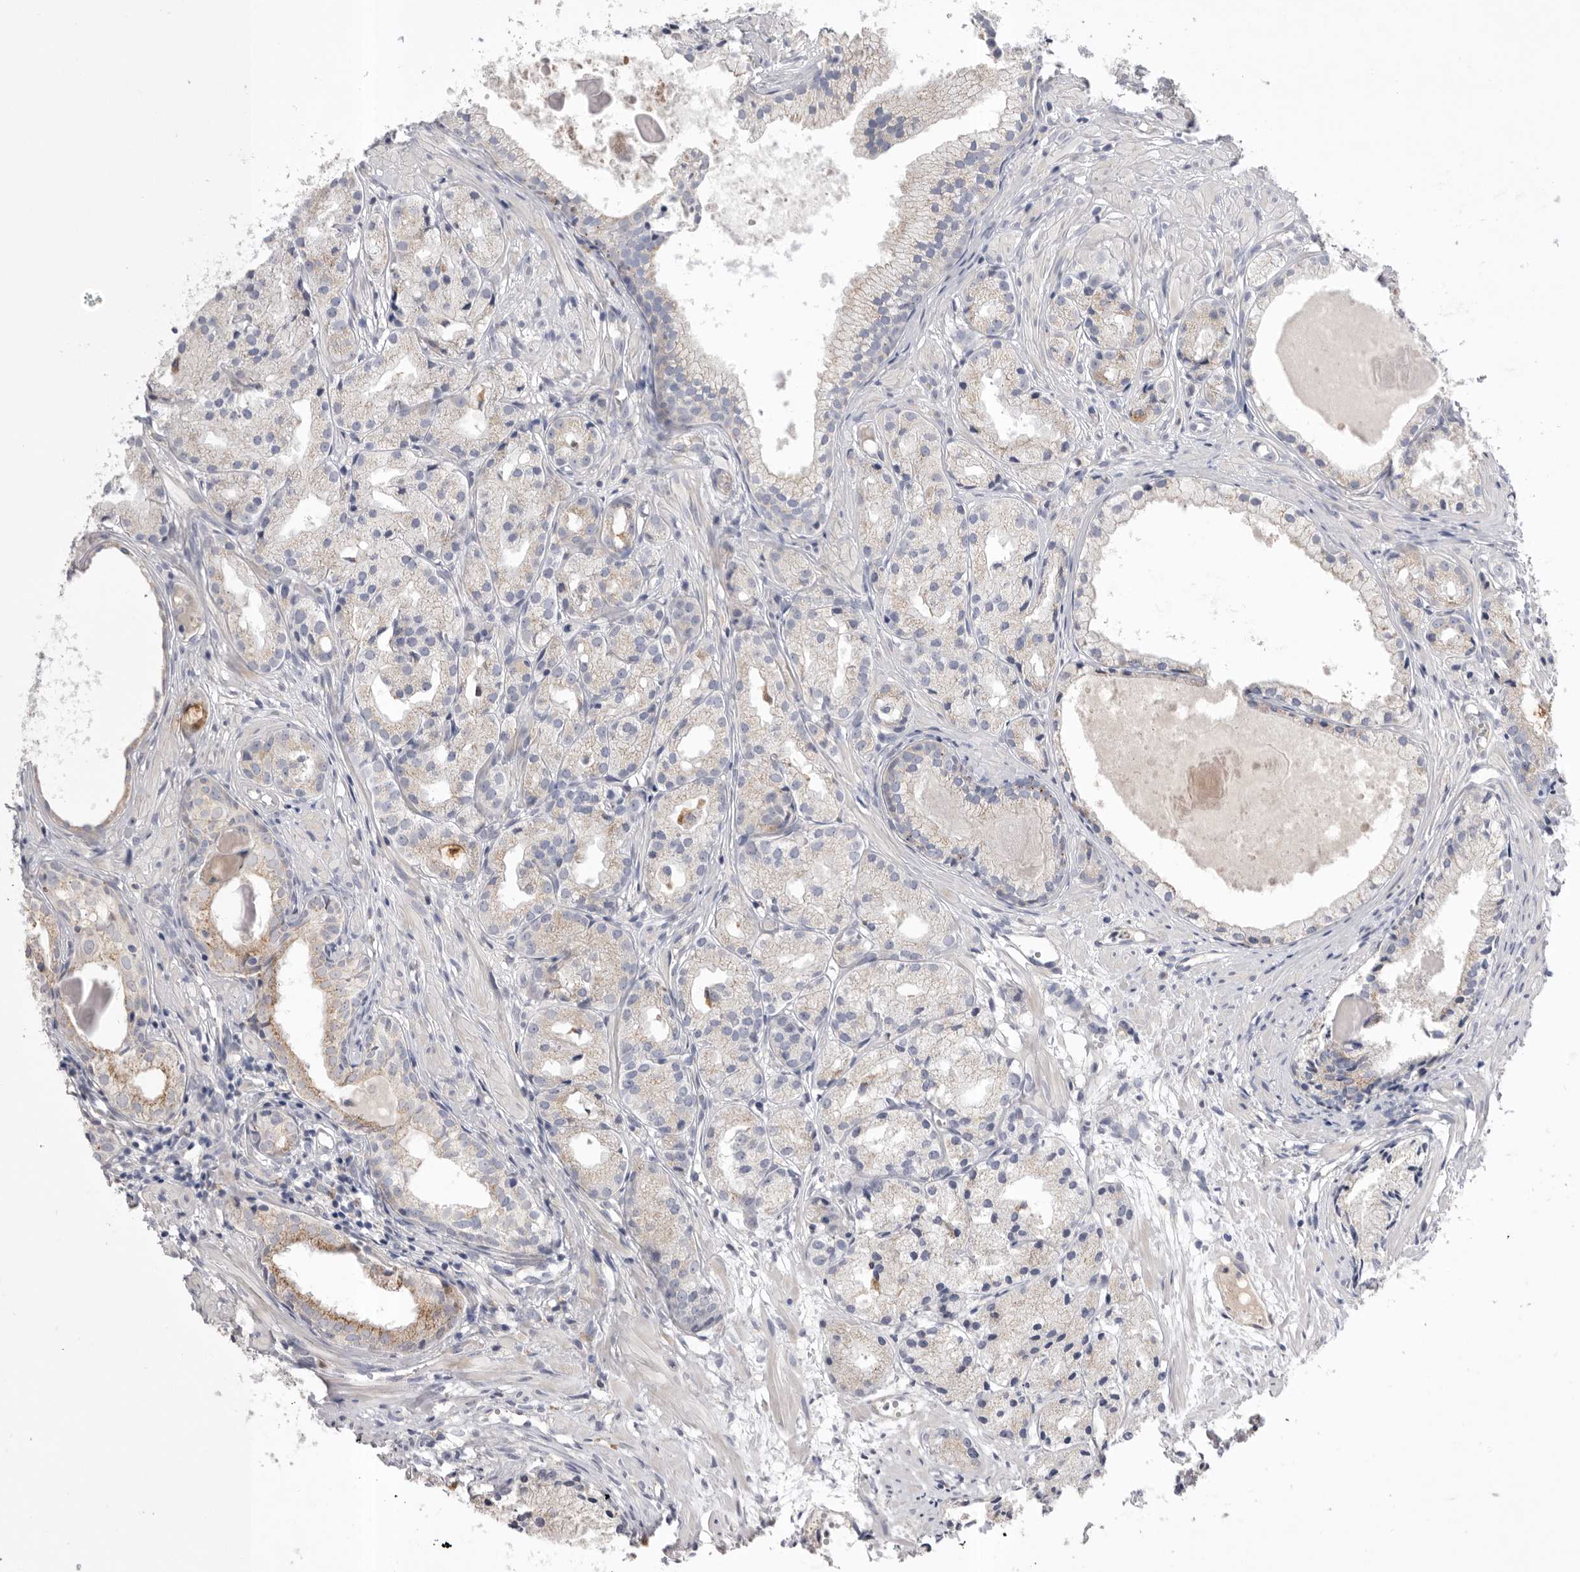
{"staining": {"intensity": "negative", "quantity": "none", "location": "none"}, "tissue": "prostate cancer", "cell_type": "Tumor cells", "image_type": "cancer", "snomed": [{"axis": "morphology", "description": "Adenocarcinoma, Low grade"}, {"axis": "topography", "description": "Prostate"}], "caption": "Low-grade adenocarcinoma (prostate) was stained to show a protein in brown. There is no significant positivity in tumor cells.", "gene": "CCDC126", "patient": {"sex": "male", "age": 88}}